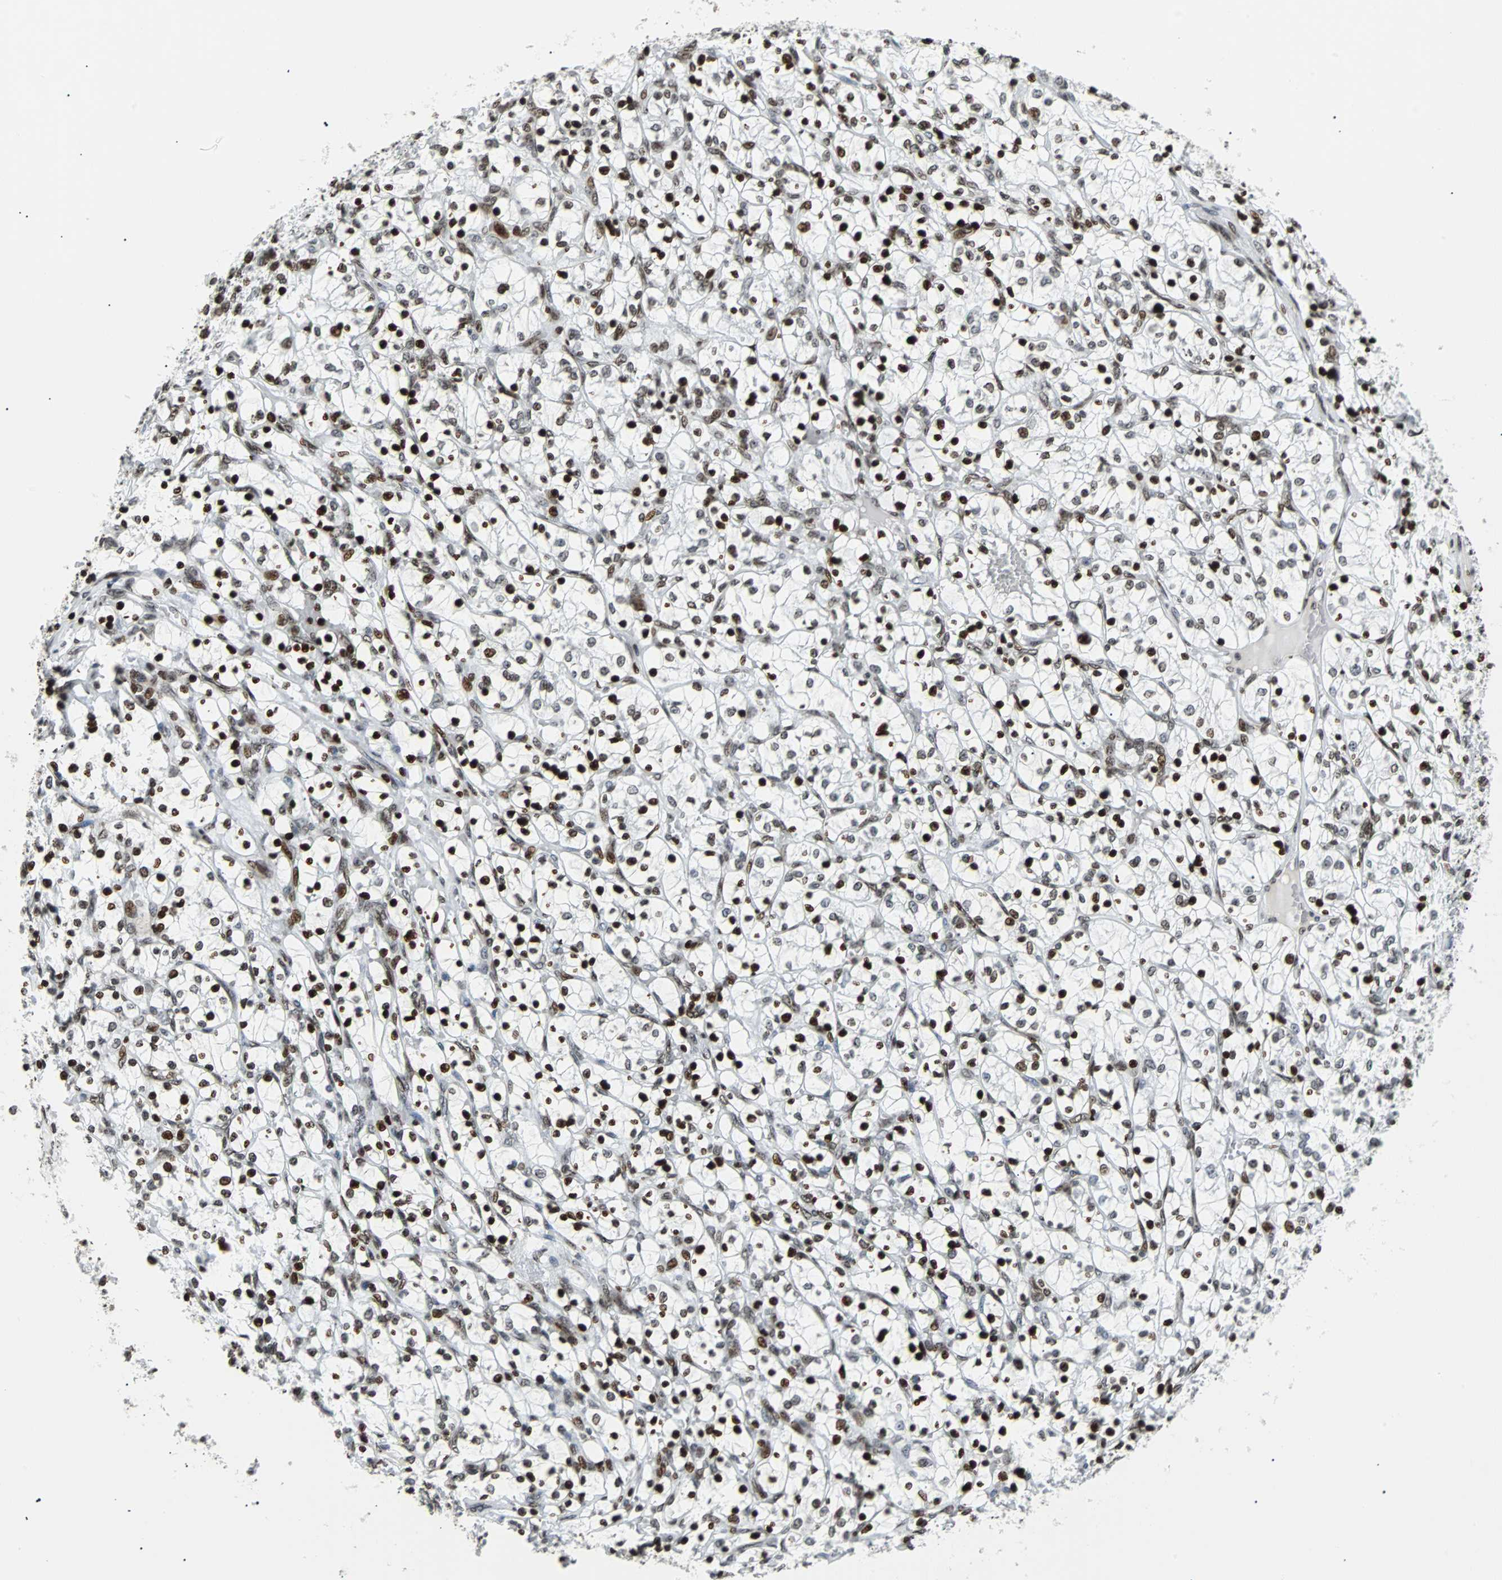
{"staining": {"intensity": "strong", "quantity": "<25%", "location": "nuclear"}, "tissue": "renal cancer", "cell_type": "Tumor cells", "image_type": "cancer", "snomed": [{"axis": "morphology", "description": "Adenocarcinoma, NOS"}, {"axis": "topography", "description": "Kidney"}], "caption": "Tumor cells exhibit medium levels of strong nuclear expression in about <25% of cells in human renal adenocarcinoma. The staining is performed using DAB (3,3'-diaminobenzidine) brown chromogen to label protein expression. The nuclei are counter-stained blue using hematoxylin.", "gene": "ZNF131", "patient": {"sex": "female", "age": 69}}